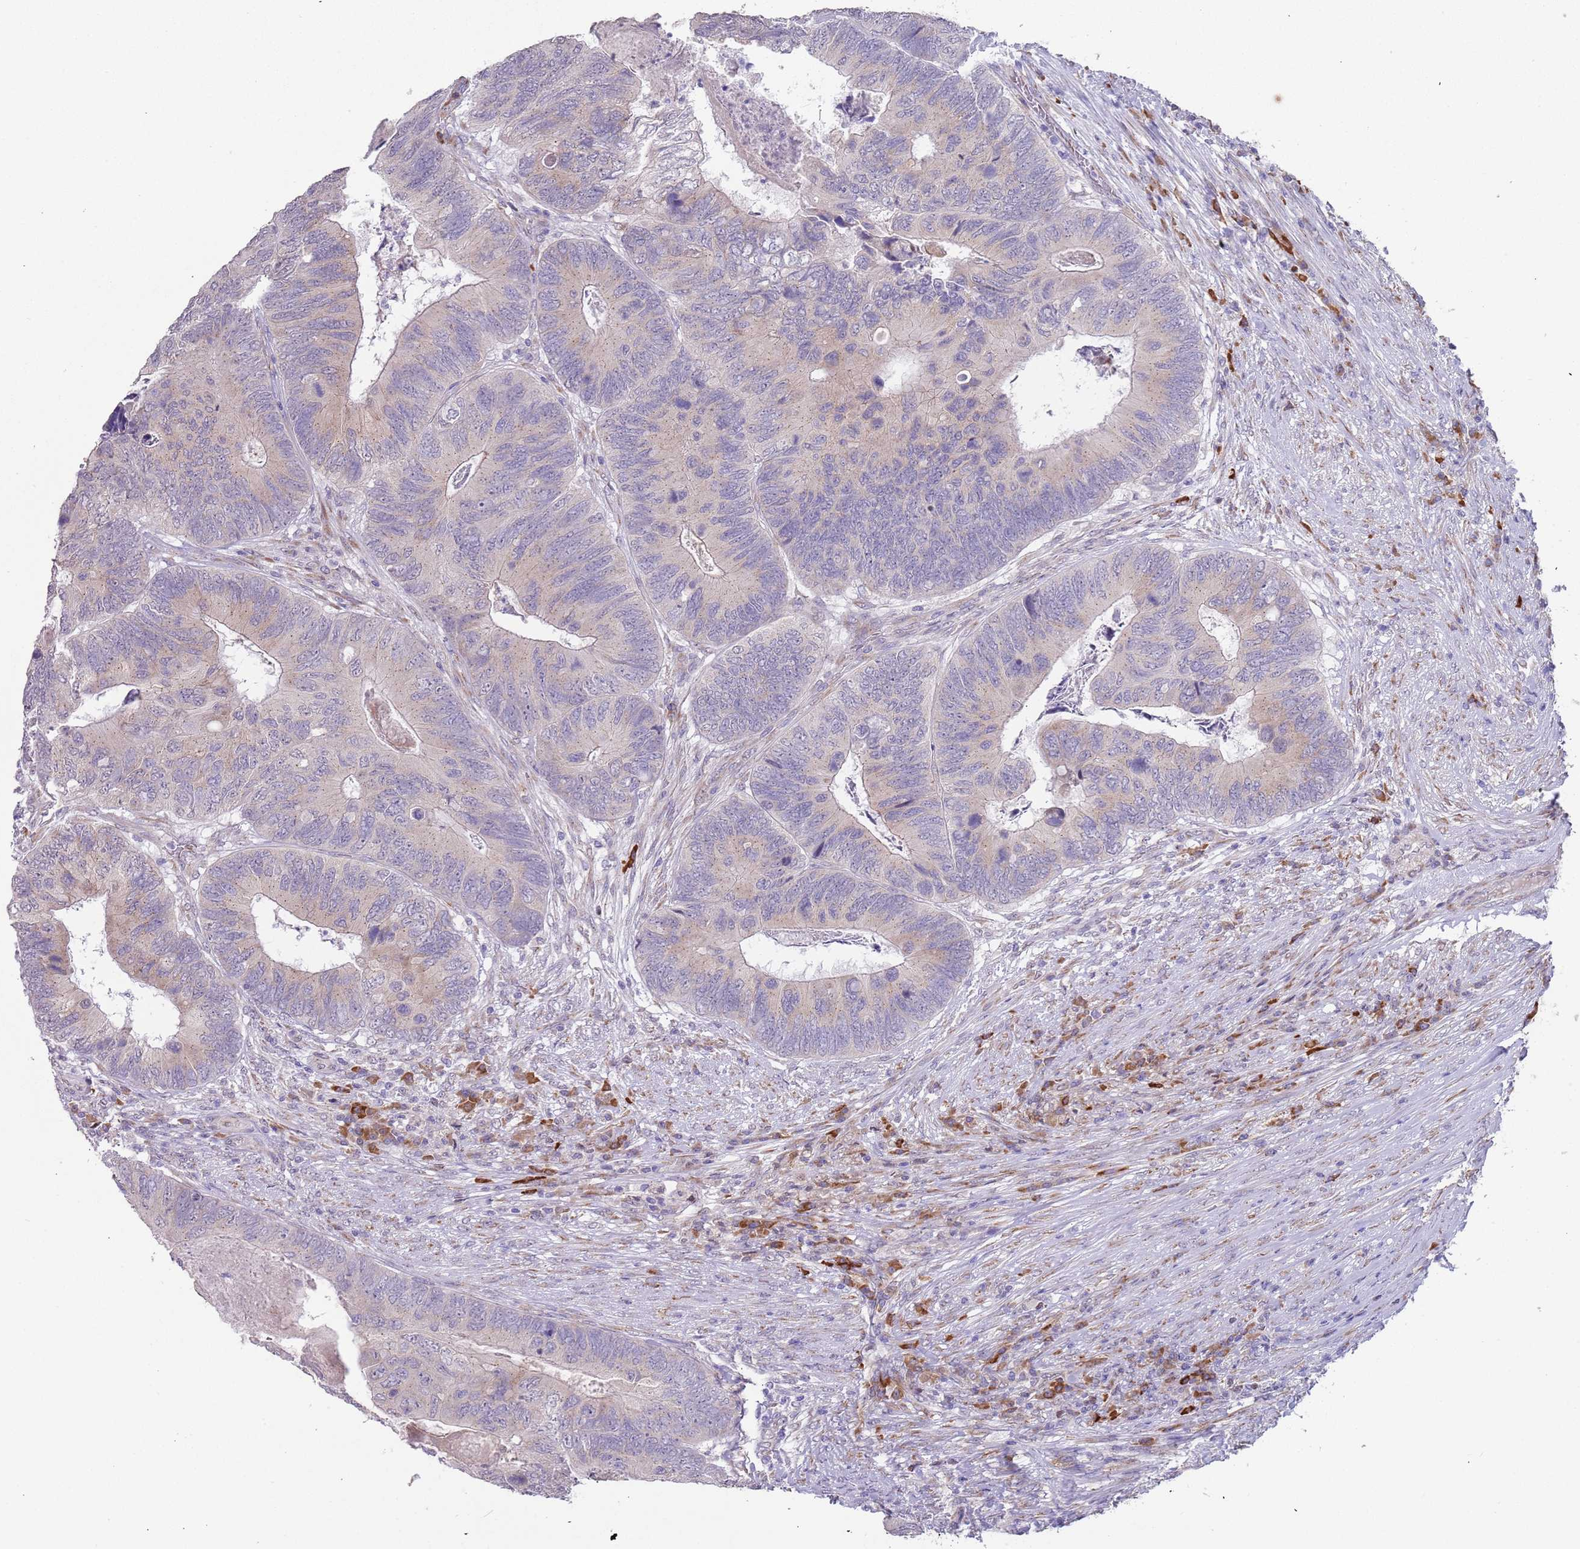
{"staining": {"intensity": "moderate", "quantity": "<25%", "location": "cytoplasmic/membranous"}, "tissue": "colorectal cancer", "cell_type": "Tumor cells", "image_type": "cancer", "snomed": [{"axis": "morphology", "description": "Adenocarcinoma, NOS"}, {"axis": "topography", "description": "Colon"}], "caption": "Colorectal cancer stained with a protein marker exhibits moderate staining in tumor cells.", "gene": "TNRC6C", "patient": {"sex": "female", "age": 67}}